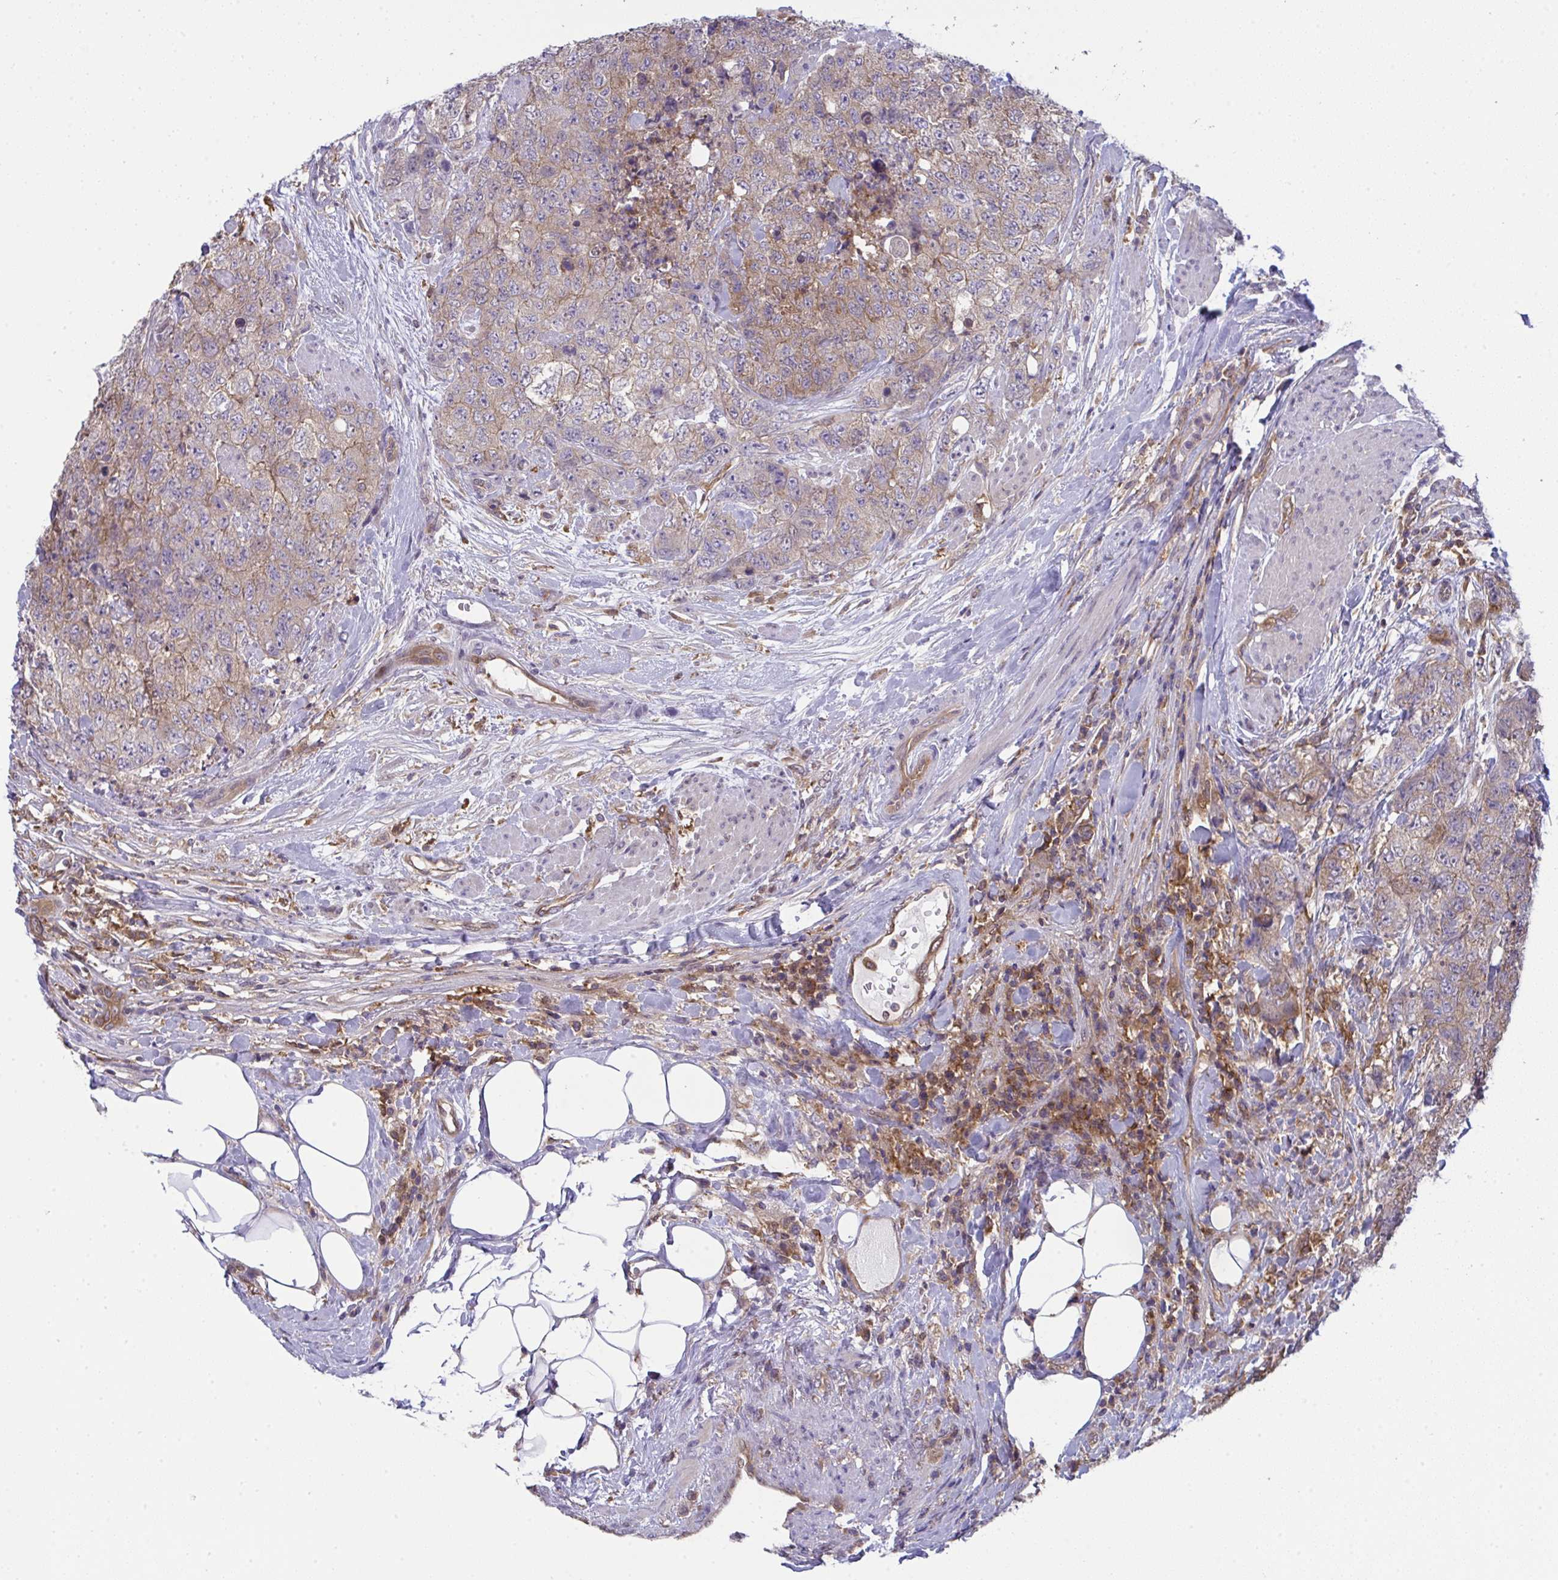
{"staining": {"intensity": "moderate", "quantity": "25%-75%", "location": "cytoplasmic/membranous"}, "tissue": "urothelial cancer", "cell_type": "Tumor cells", "image_type": "cancer", "snomed": [{"axis": "morphology", "description": "Urothelial carcinoma, High grade"}, {"axis": "topography", "description": "Urinary bladder"}], "caption": "This is an image of immunohistochemistry (IHC) staining of urothelial cancer, which shows moderate expression in the cytoplasmic/membranous of tumor cells.", "gene": "ALDH16A1", "patient": {"sex": "female", "age": 78}}